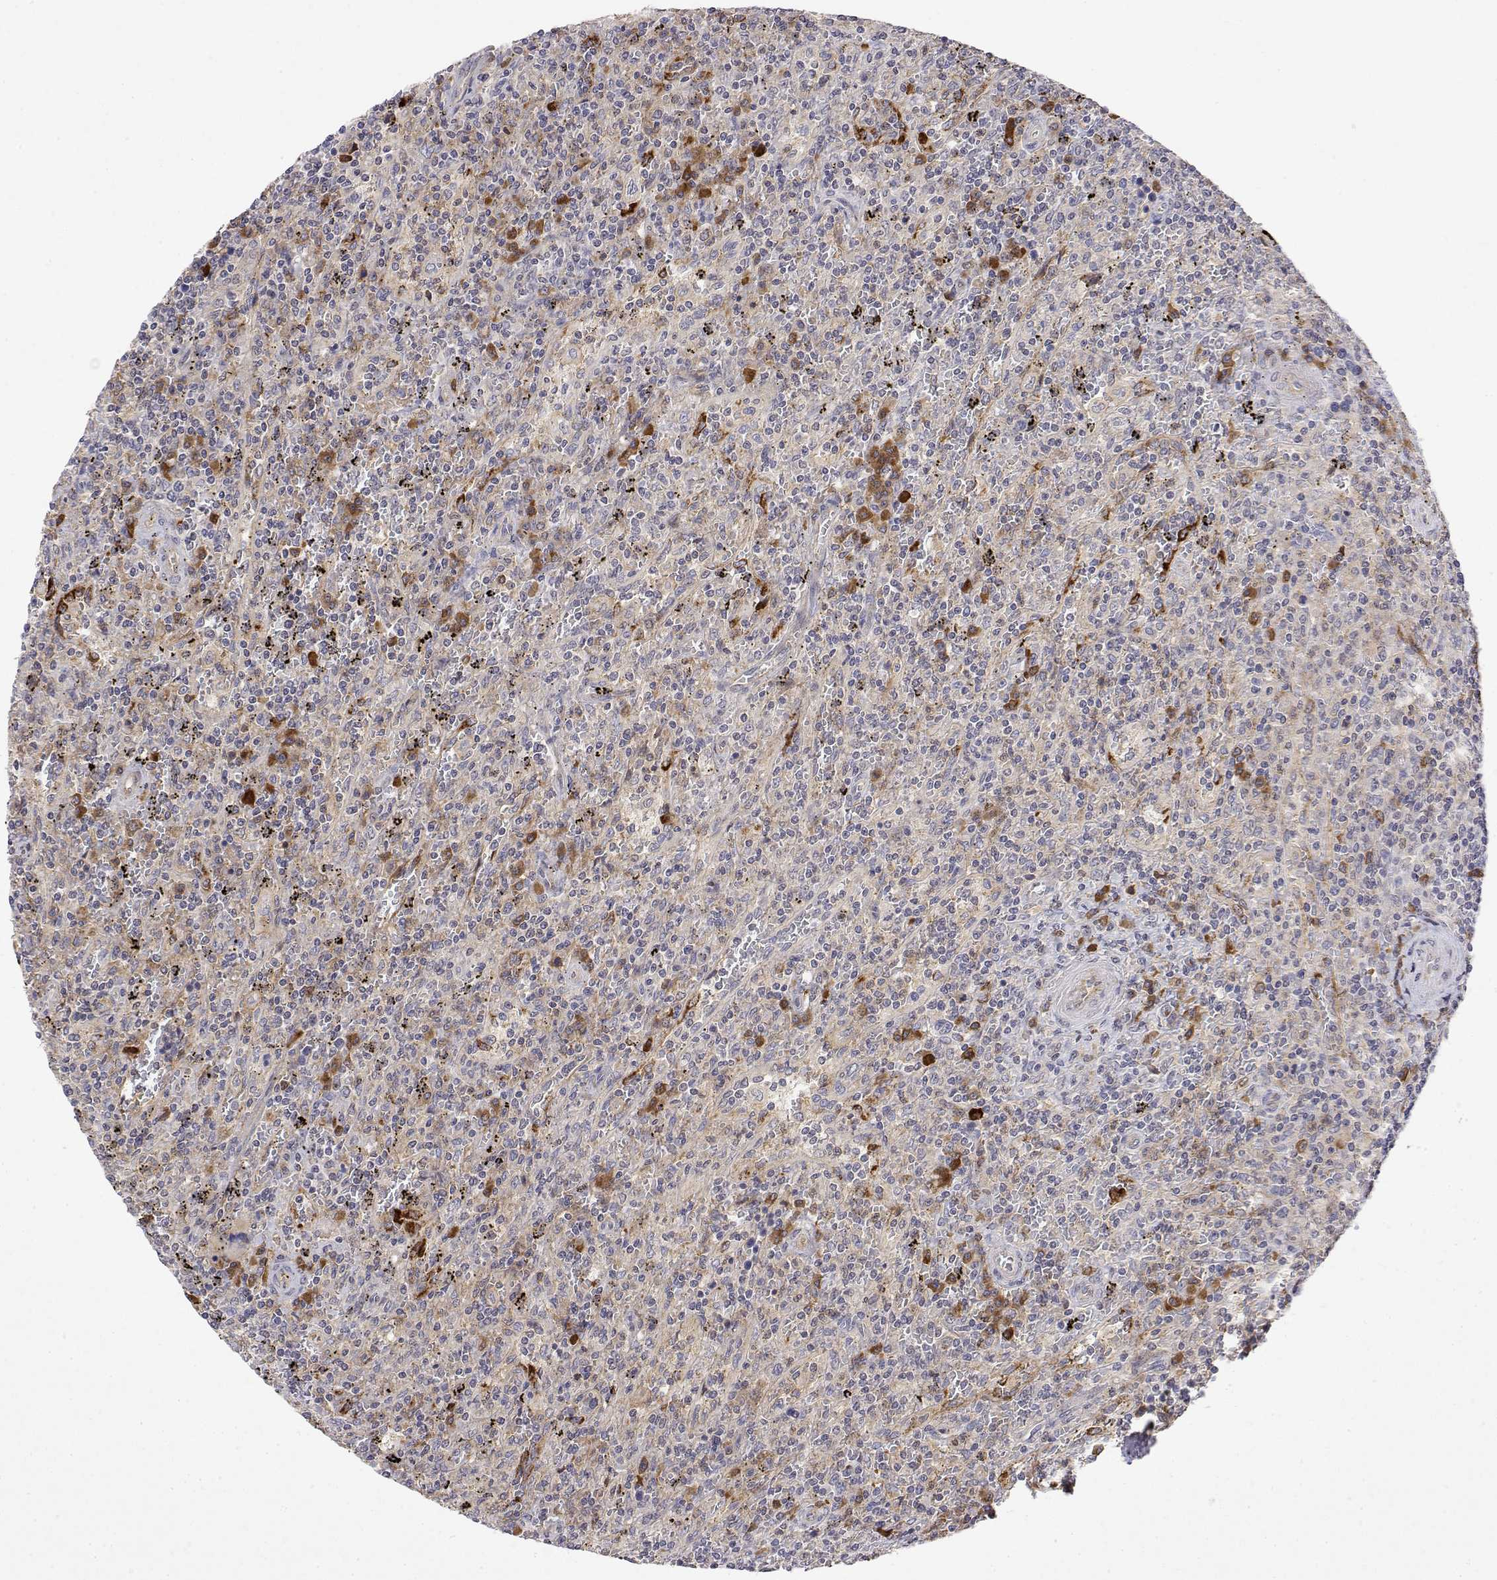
{"staining": {"intensity": "moderate", "quantity": "<25%", "location": "cytoplasmic/membranous"}, "tissue": "lymphoma", "cell_type": "Tumor cells", "image_type": "cancer", "snomed": [{"axis": "morphology", "description": "Malignant lymphoma, non-Hodgkin's type, Low grade"}, {"axis": "topography", "description": "Spleen"}], "caption": "Tumor cells reveal low levels of moderate cytoplasmic/membranous staining in approximately <25% of cells in lymphoma.", "gene": "IGFBP4", "patient": {"sex": "male", "age": 62}}